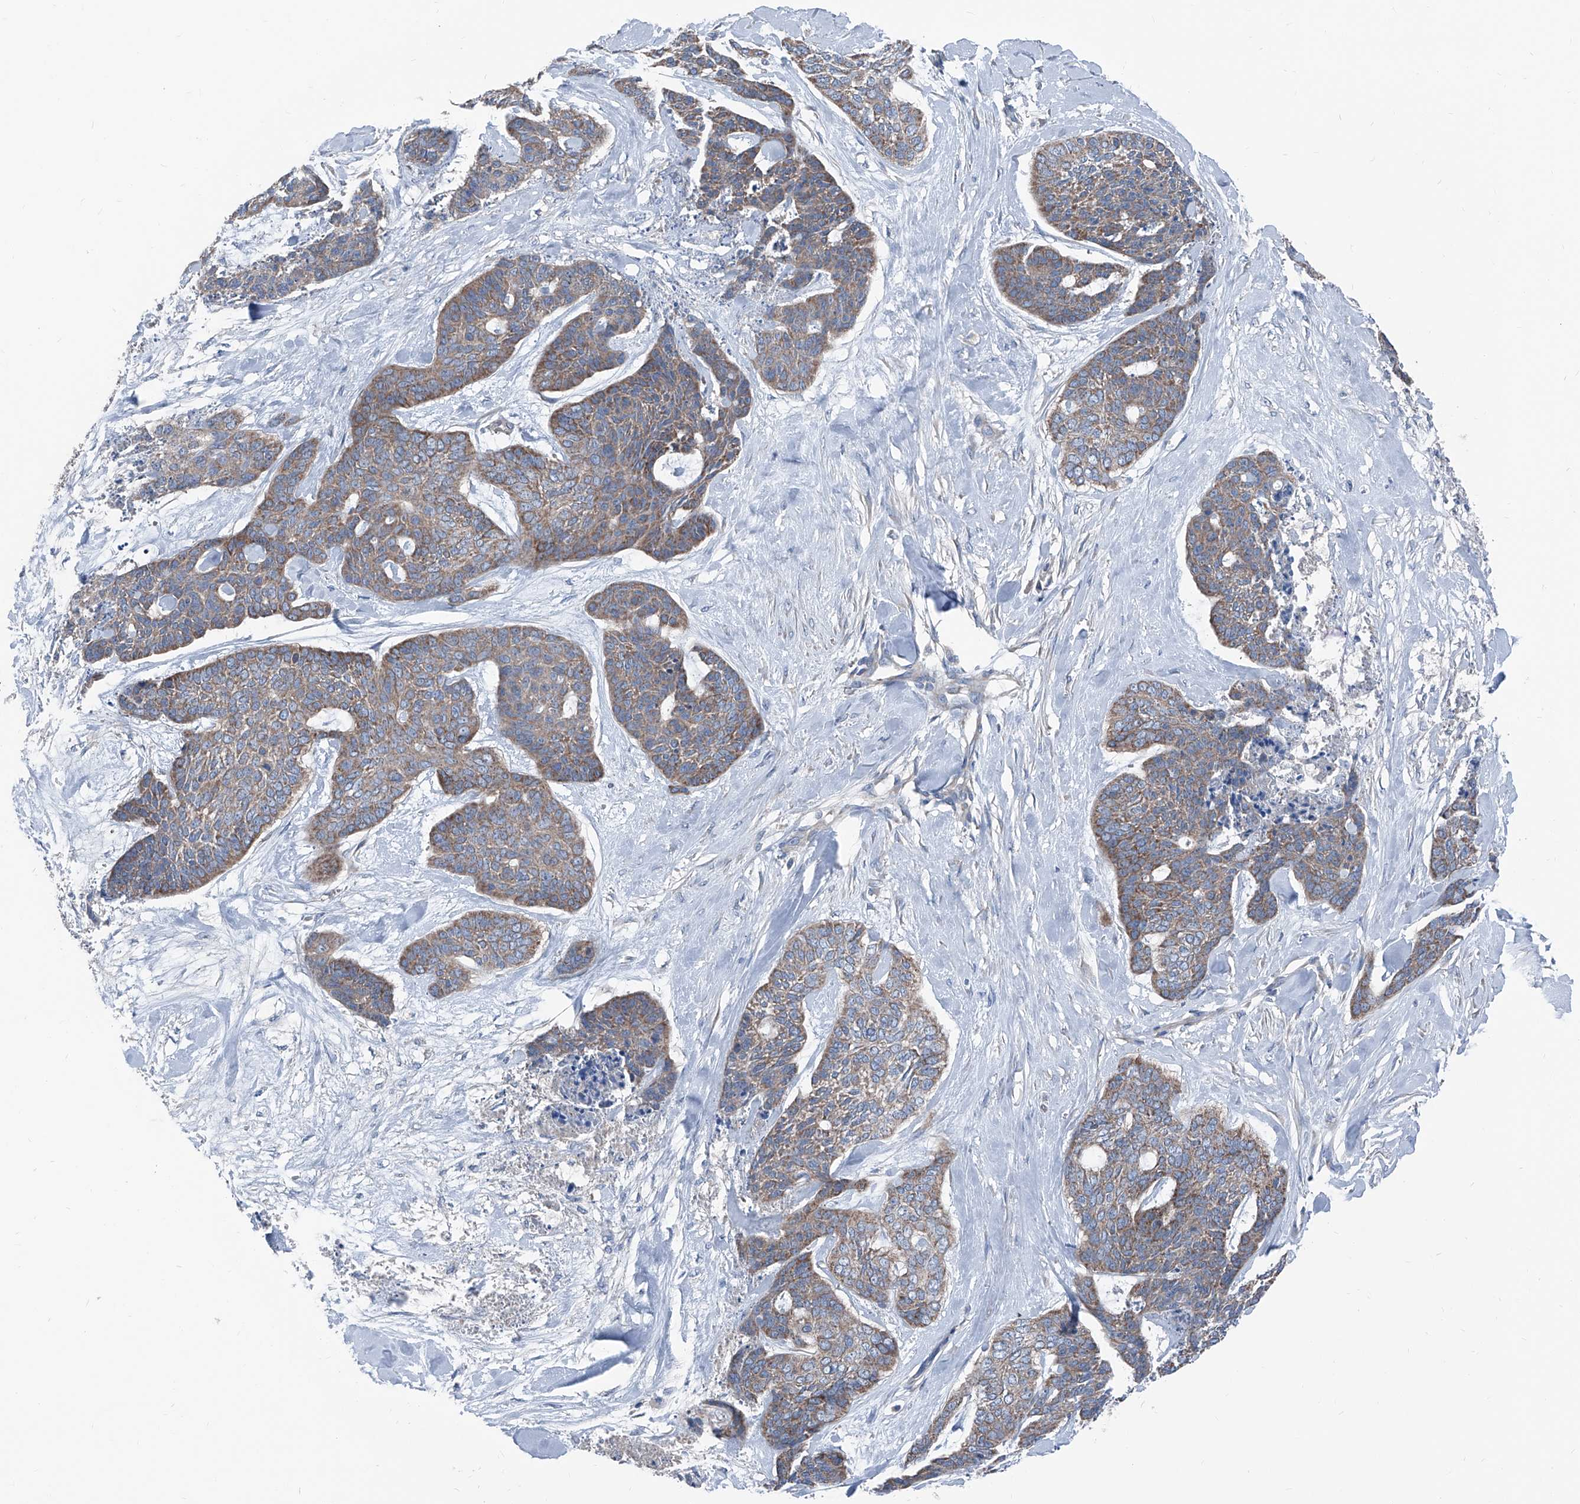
{"staining": {"intensity": "moderate", "quantity": ">75%", "location": "cytoplasmic/membranous"}, "tissue": "skin cancer", "cell_type": "Tumor cells", "image_type": "cancer", "snomed": [{"axis": "morphology", "description": "Basal cell carcinoma"}, {"axis": "topography", "description": "Skin"}], "caption": "The immunohistochemical stain labels moderate cytoplasmic/membranous positivity in tumor cells of skin basal cell carcinoma tissue. (DAB (3,3'-diaminobenzidine) = brown stain, brightfield microscopy at high magnification).", "gene": "GPAT3", "patient": {"sex": "female", "age": 64}}